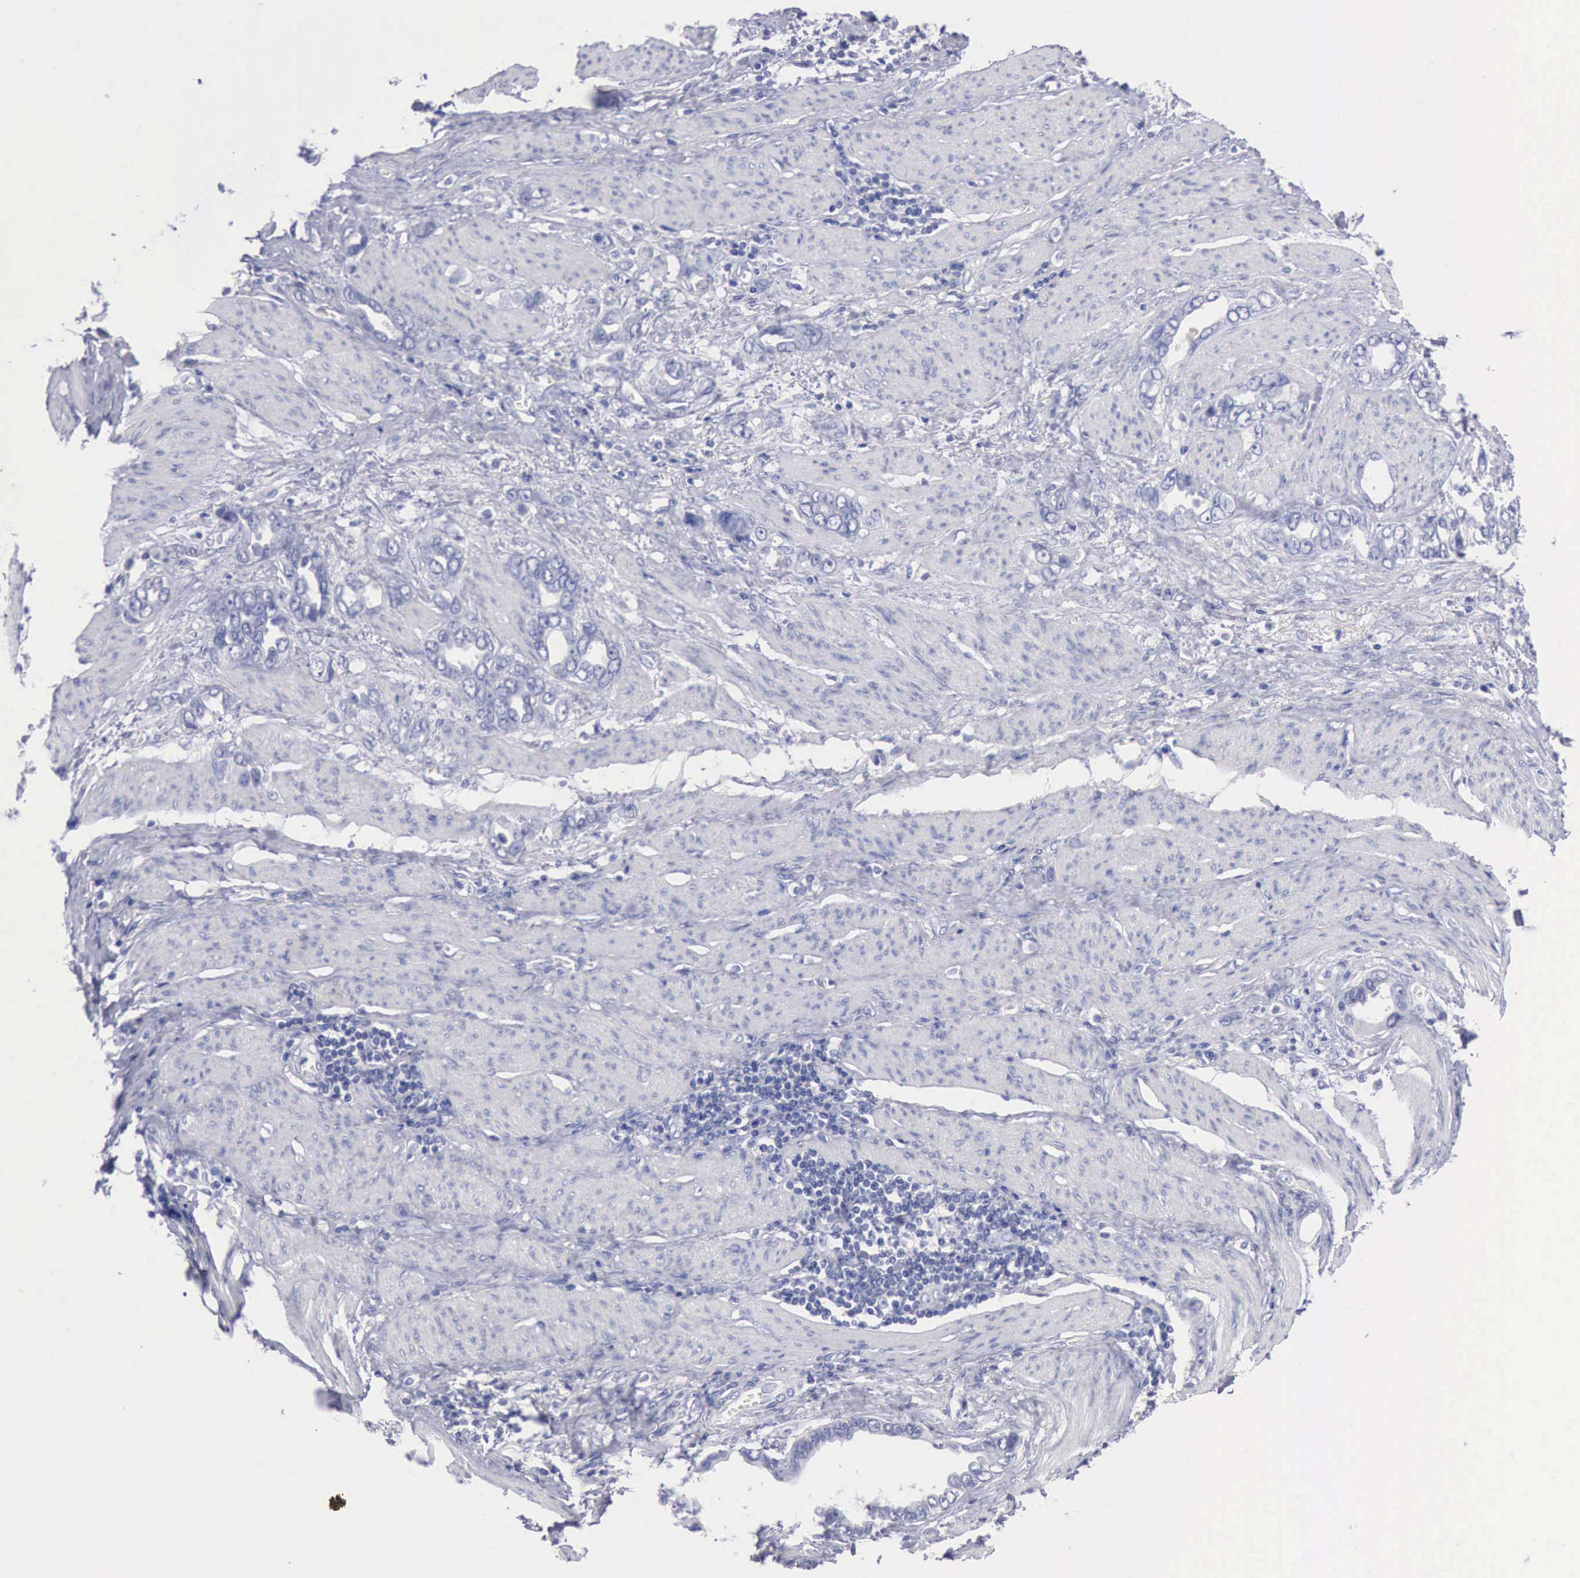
{"staining": {"intensity": "negative", "quantity": "none", "location": "none"}, "tissue": "stomach cancer", "cell_type": "Tumor cells", "image_type": "cancer", "snomed": [{"axis": "morphology", "description": "Adenocarcinoma, NOS"}, {"axis": "topography", "description": "Stomach"}], "caption": "The immunohistochemistry (IHC) micrograph has no significant staining in tumor cells of stomach cancer tissue.", "gene": "ANGEL1", "patient": {"sex": "male", "age": 78}}